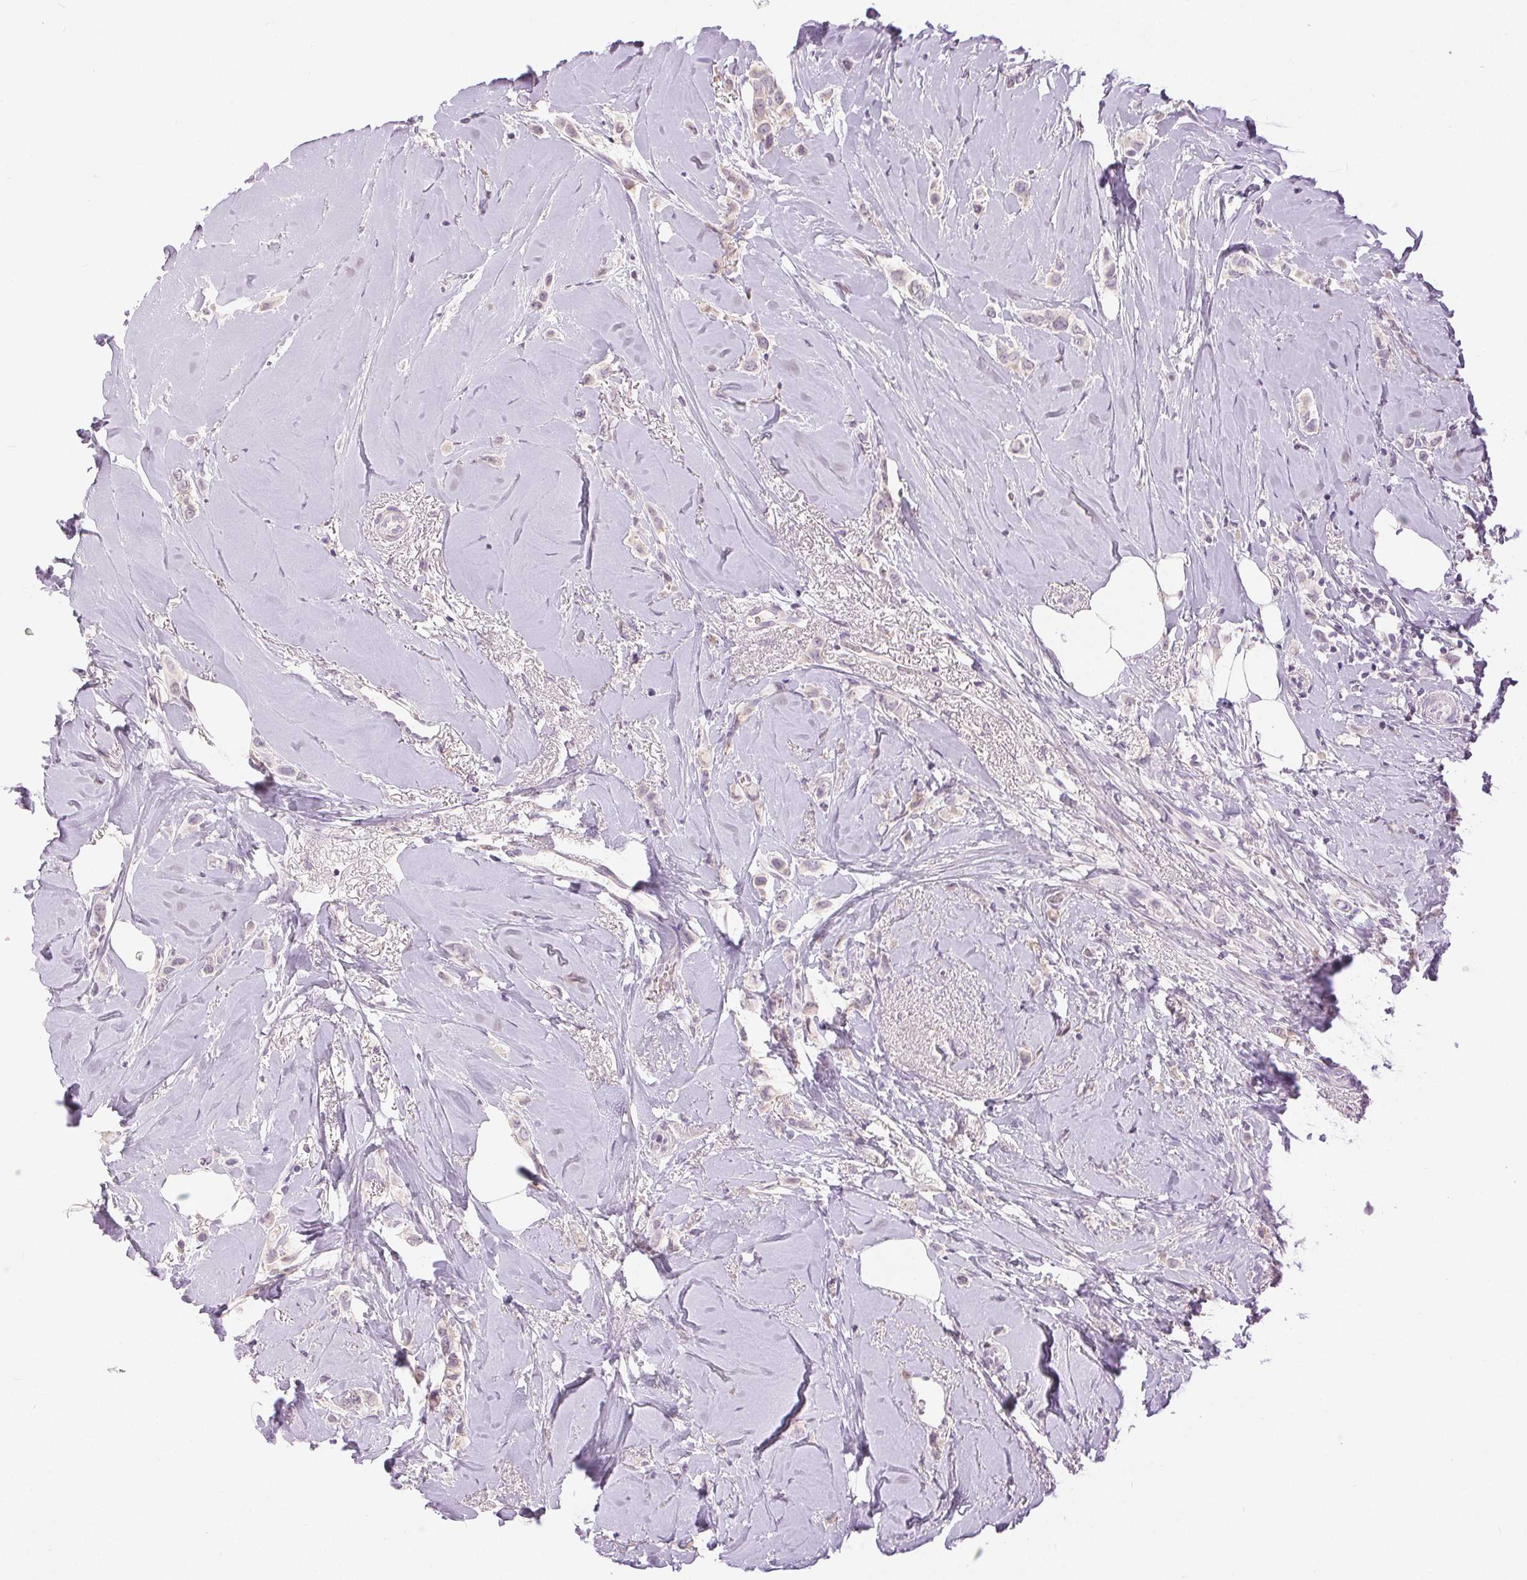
{"staining": {"intensity": "negative", "quantity": "none", "location": "none"}, "tissue": "breast cancer", "cell_type": "Tumor cells", "image_type": "cancer", "snomed": [{"axis": "morphology", "description": "Lobular carcinoma"}, {"axis": "topography", "description": "Breast"}], "caption": "There is no significant positivity in tumor cells of lobular carcinoma (breast).", "gene": "DSG3", "patient": {"sex": "female", "age": 66}}